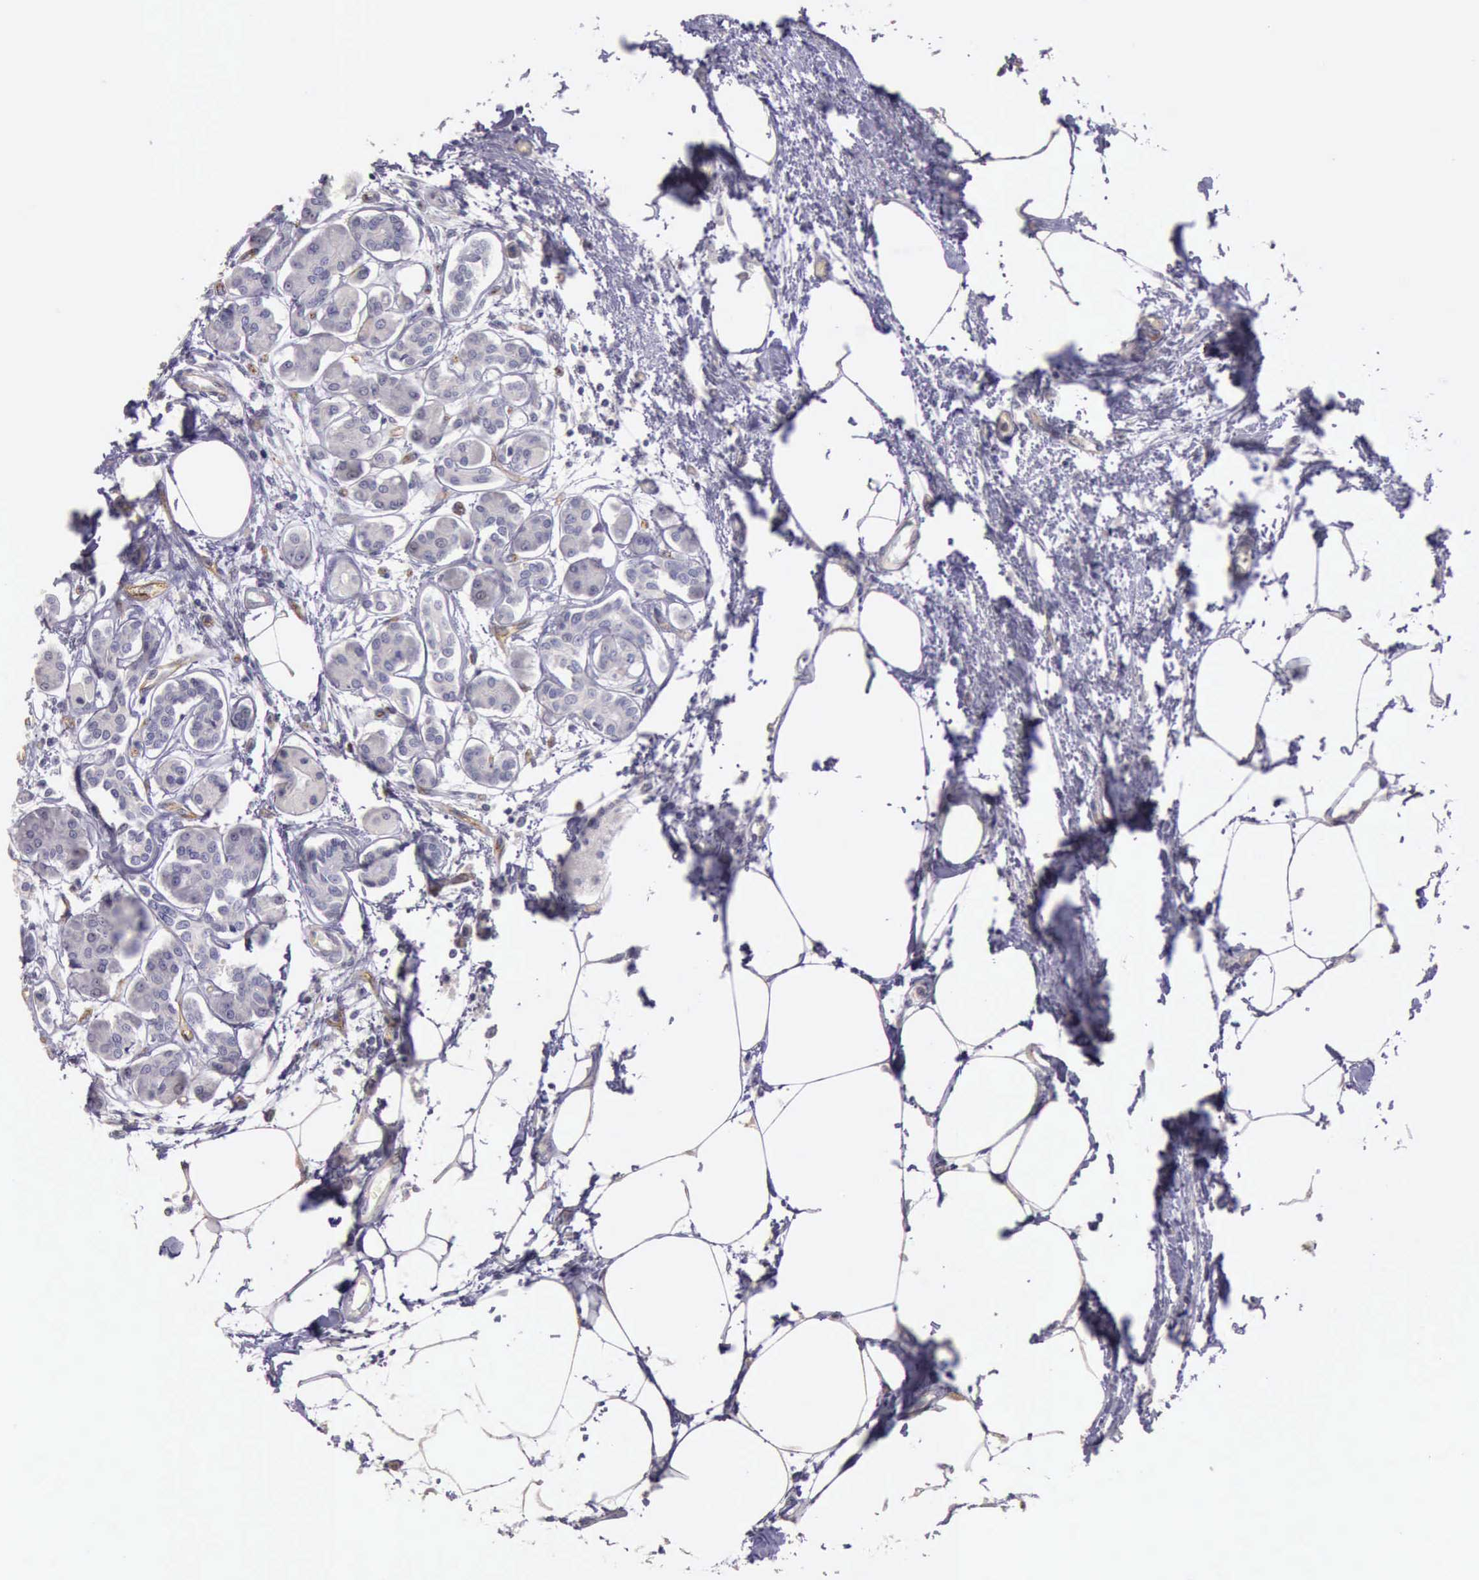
{"staining": {"intensity": "negative", "quantity": "none", "location": "none"}, "tissue": "pancreas", "cell_type": "Exocrine glandular cells", "image_type": "normal", "snomed": [{"axis": "morphology", "description": "Normal tissue, NOS"}, {"axis": "topography", "description": "Pancreas"}, {"axis": "topography", "description": "Duodenum"}], "caption": "DAB (3,3'-diaminobenzidine) immunohistochemical staining of normal human pancreas displays no significant positivity in exocrine glandular cells.", "gene": "TCEANC", "patient": {"sex": "male", "age": 79}}